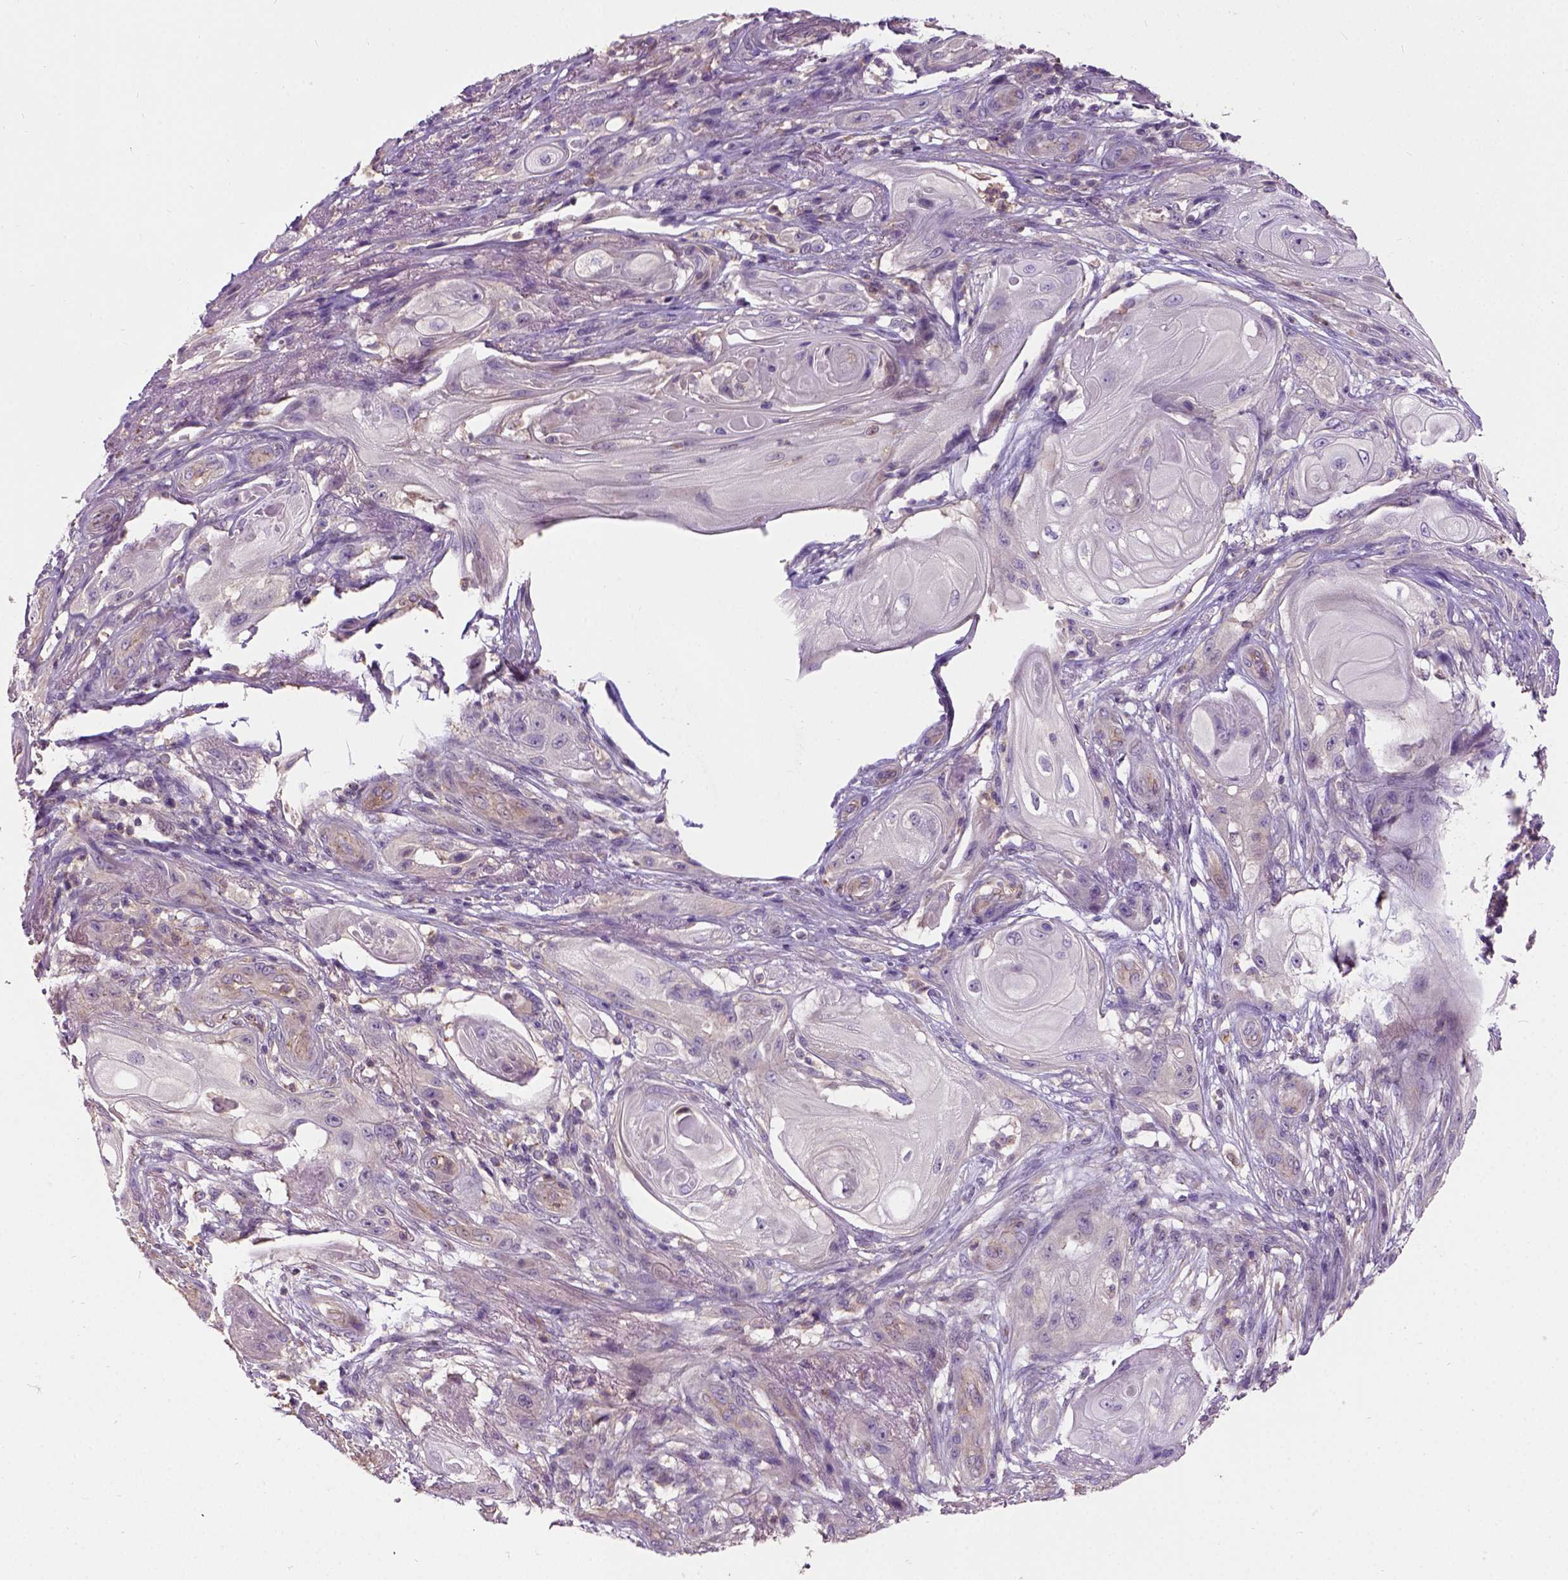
{"staining": {"intensity": "weak", "quantity": "25%-75%", "location": "cytoplasmic/membranous"}, "tissue": "skin cancer", "cell_type": "Tumor cells", "image_type": "cancer", "snomed": [{"axis": "morphology", "description": "Squamous cell carcinoma, NOS"}, {"axis": "topography", "description": "Skin"}], "caption": "Weak cytoplasmic/membranous expression is seen in about 25%-75% of tumor cells in squamous cell carcinoma (skin).", "gene": "CRACR2A", "patient": {"sex": "male", "age": 62}}